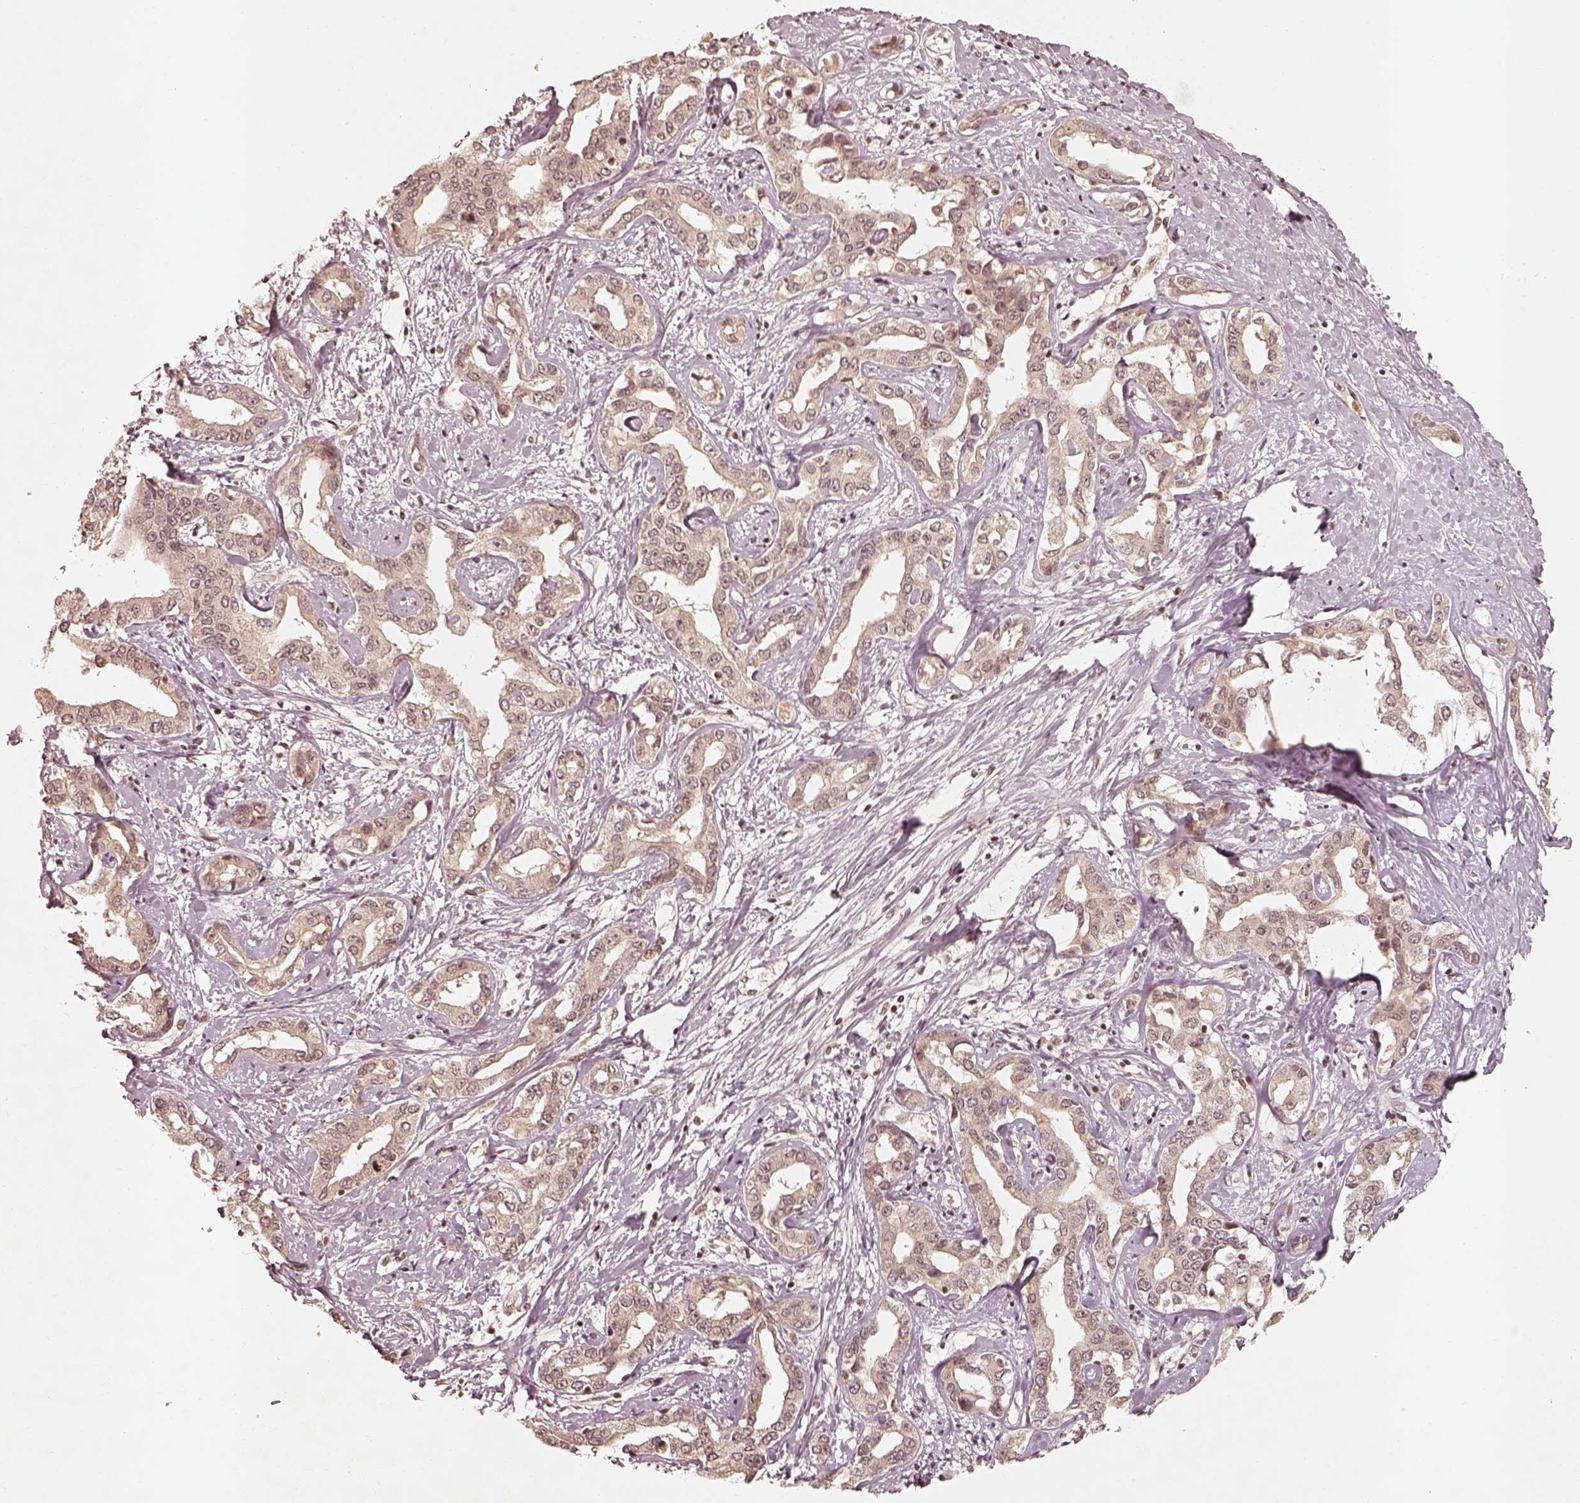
{"staining": {"intensity": "negative", "quantity": "none", "location": "none"}, "tissue": "liver cancer", "cell_type": "Tumor cells", "image_type": "cancer", "snomed": [{"axis": "morphology", "description": "Cholangiocarcinoma"}, {"axis": "topography", "description": "Liver"}], "caption": "Tumor cells show no significant positivity in liver cholangiocarcinoma.", "gene": "GMEB2", "patient": {"sex": "male", "age": 59}}